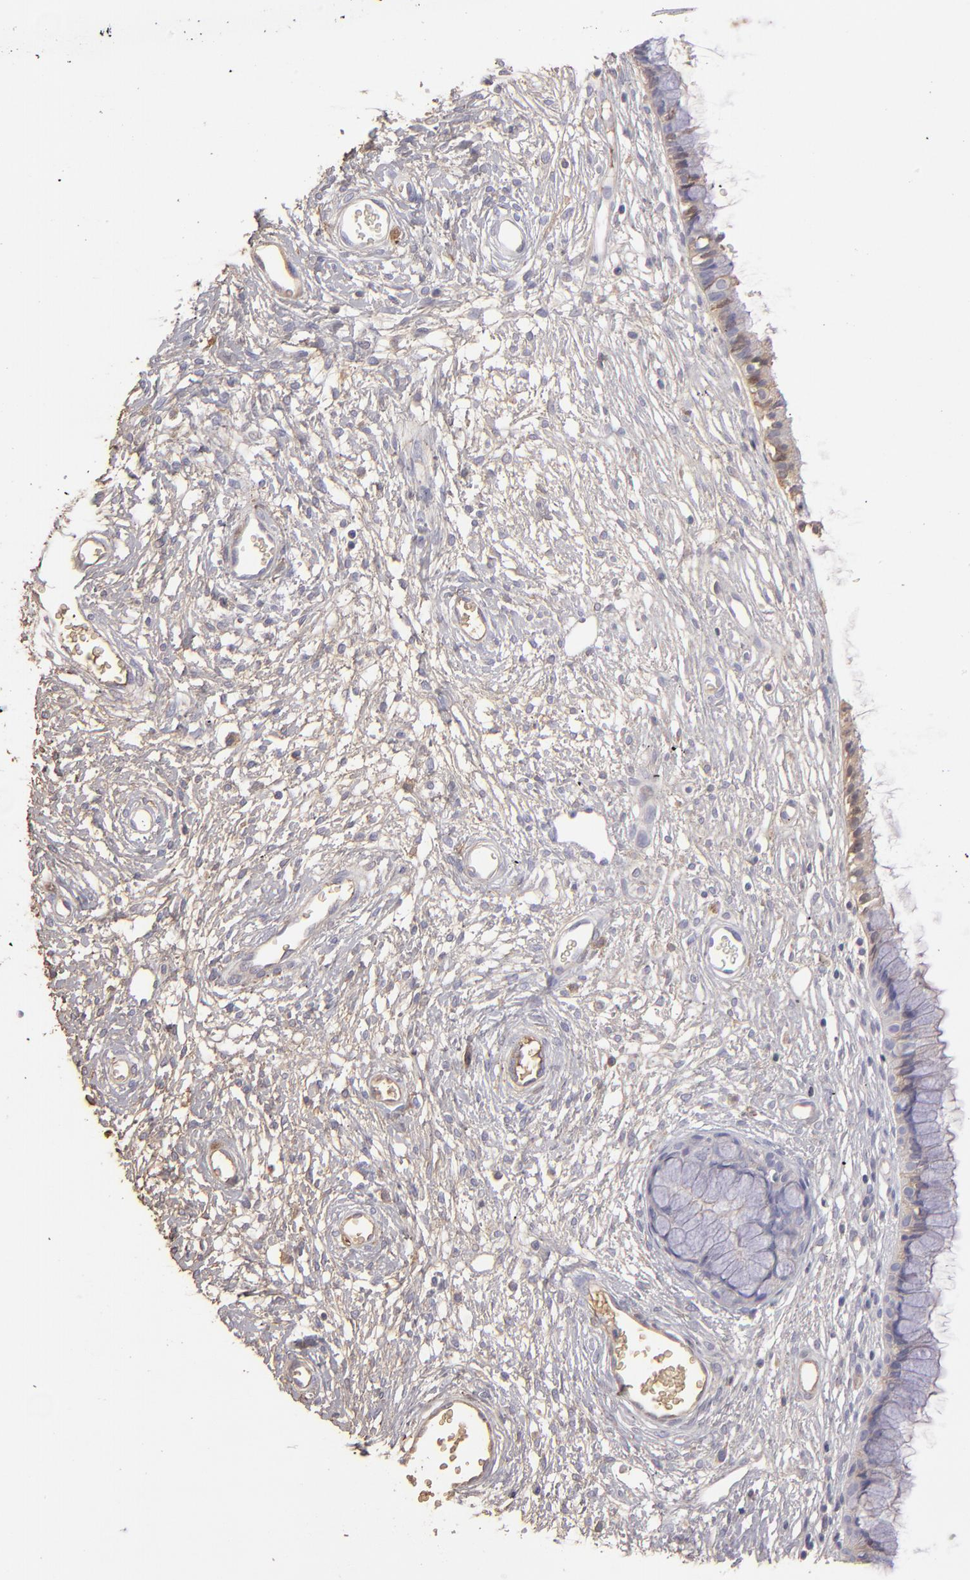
{"staining": {"intensity": "negative", "quantity": "none", "location": "none"}, "tissue": "cervix", "cell_type": "Glandular cells", "image_type": "normal", "snomed": [{"axis": "morphology", "description": "Normal tissue, NOS"}, {"axis": "topography", "description": "Cervix"}], "caption": "Cervix stained for a protein using immunohistochemistry (IHC) displays no staining glandular cells.", "gene": "ABCC4", "patient": {"sex": "female", "age": 55}}